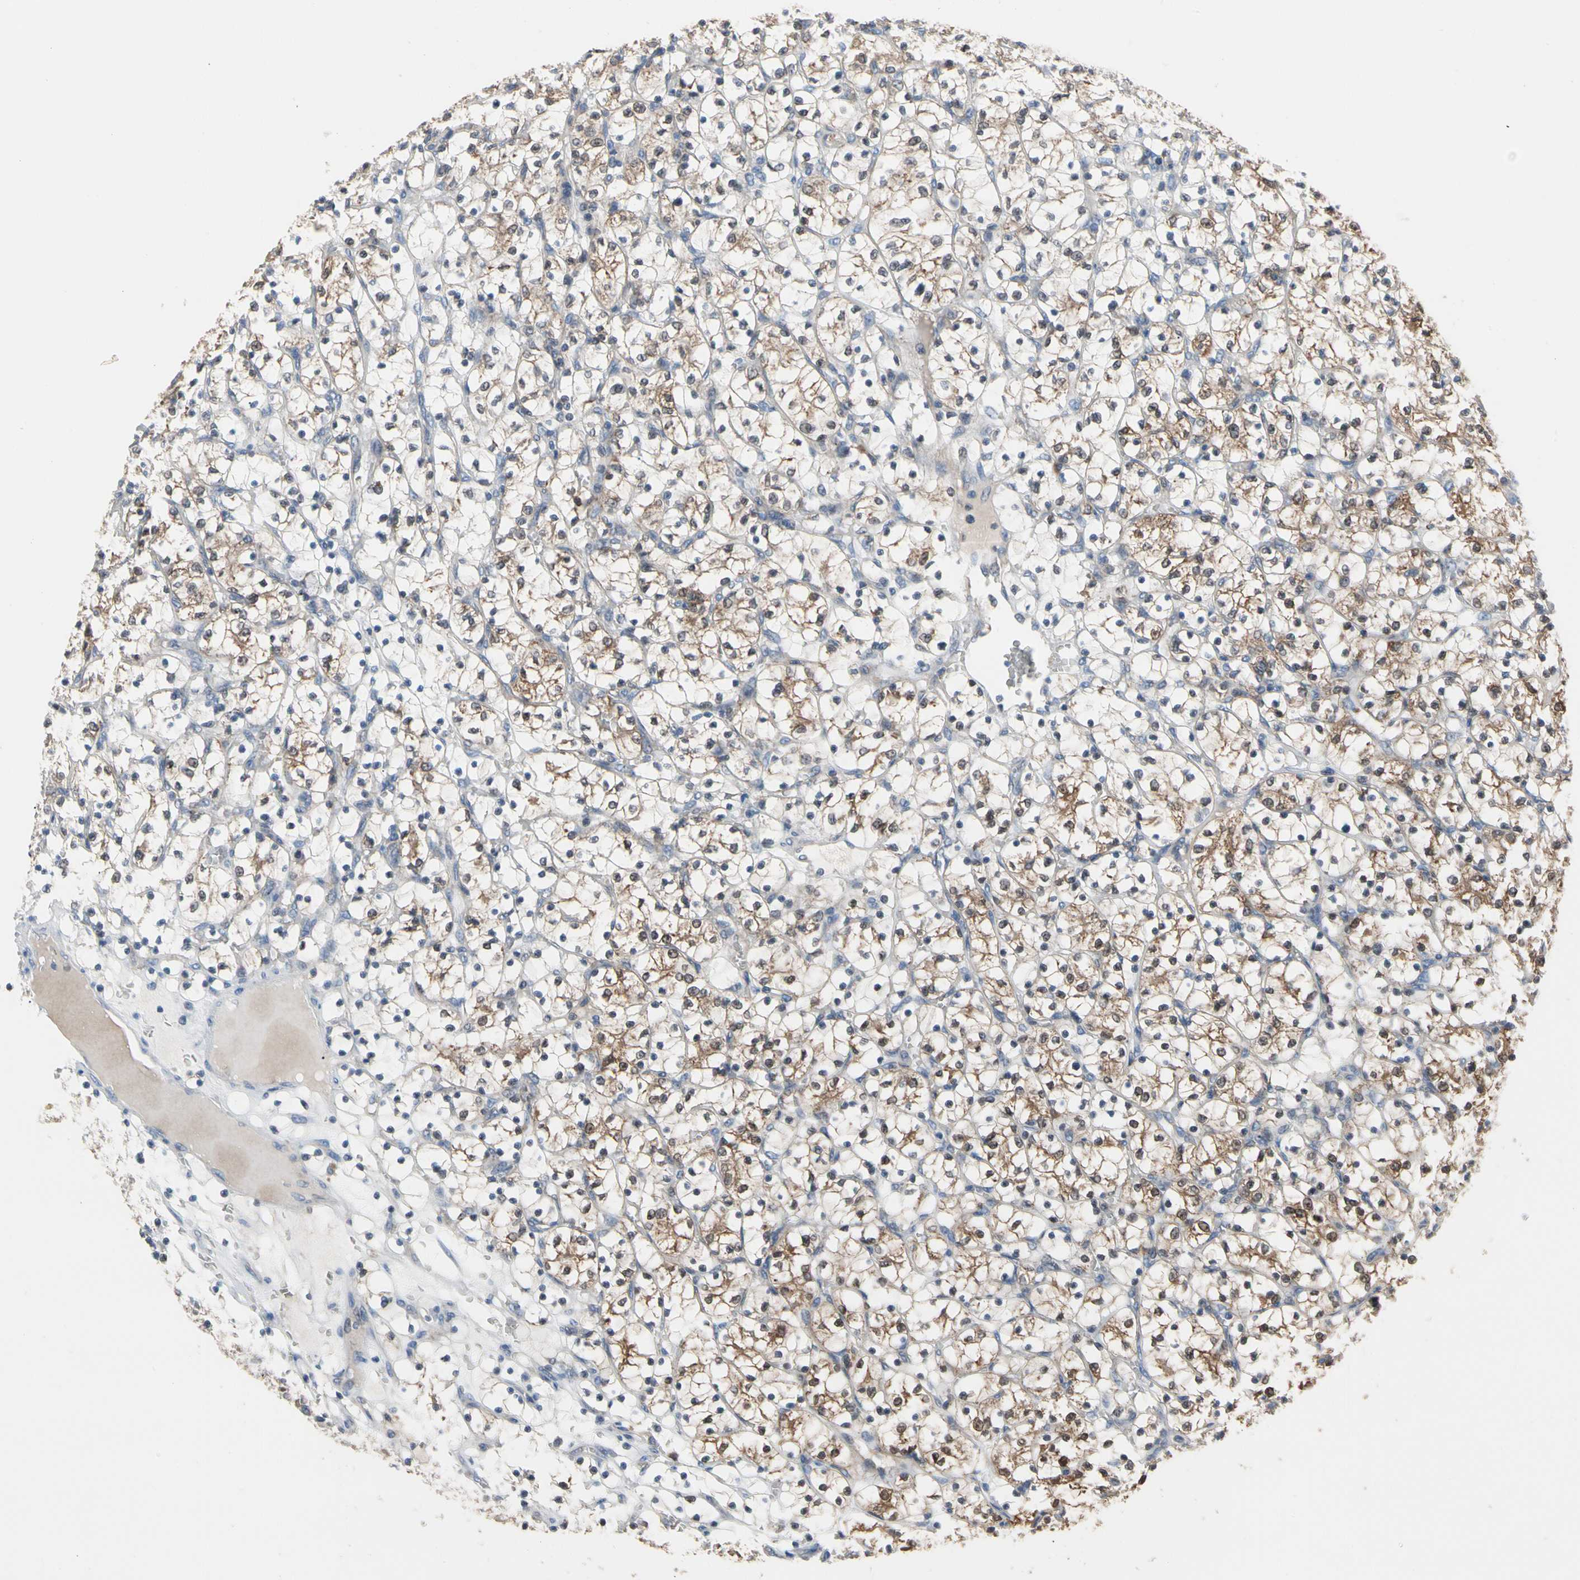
{"staining": {"intensity": "moderate", "quantity": "25%-75%", "location": "cytoplasmic/membranous"}, "tissue": "renal cancer", "cell_type": "Tumor cells", "image_type": "cancer", "snomed": [{"axis": "morphology", "description": "Adenocarcinoma, NOS"}, {"axis": "topography", "description": "Kidney"}], "caption": "High-magnification brightfield microscopy of renal cancer (adenocarcinoma) stained with DAB (brown) and counterstained with hematoxylin (blue). tumor cells exhibit moderate cytoplasmic/membranous staining is seen in about25%-75% of cells.", "gene": "MTHFS", "patient": {"sex": "female", "age": 69}}